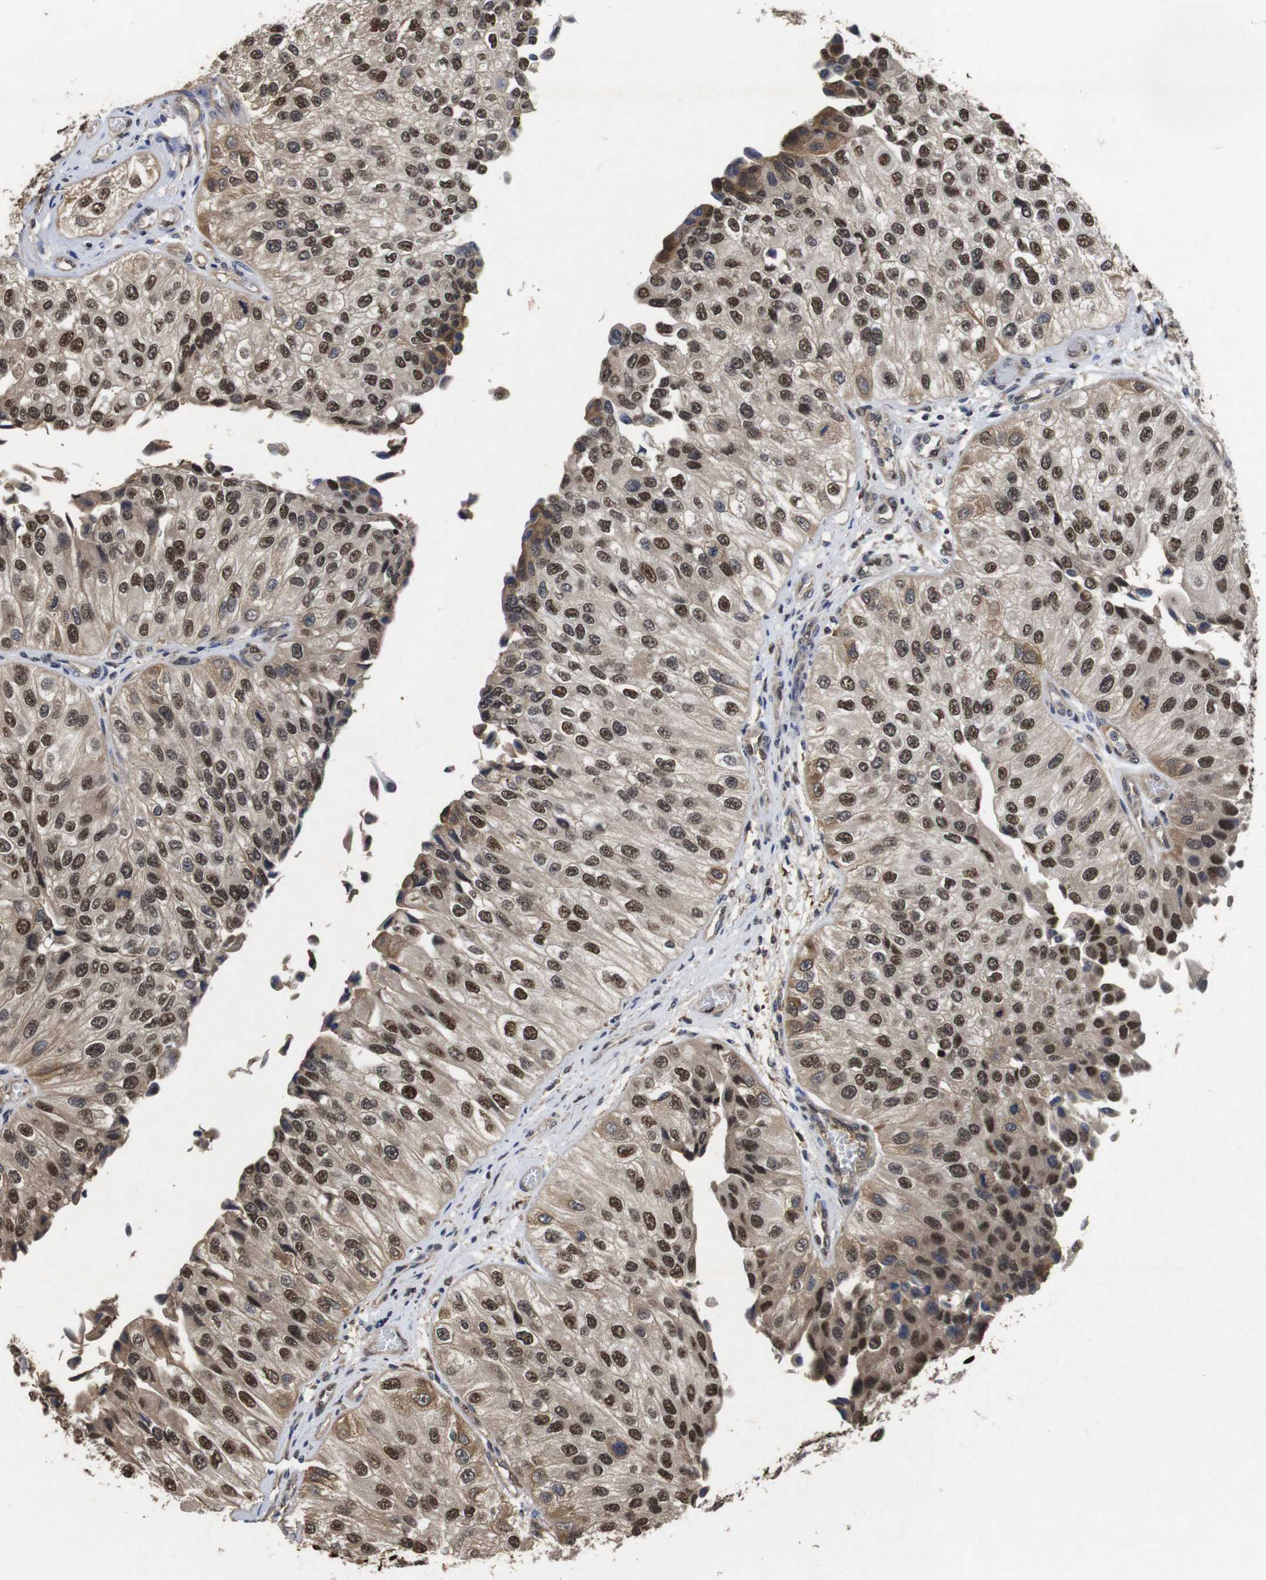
{"staining": {"intensity": "strong", "quantity": ">75%", "location": "cytoplasmic/membranous,nuclear"}, "tissue": "urothelial cancer", "cell_type": "Tumor cells", "image_type": "cancer", "snomed": [{"axis": "morphology", "description": "Urothelial carcinoma, High grade"}, {"axis": "topography", "description": "Kidney"}, {"axis": "topography", "description": "Urinary bladder"}], "caption": "A high-resolution image shows immunohistochemistry (IHC) staining of urothelial cancer, which displays strong cytoplasmic/membranous and nuclear expression in approximately >75% of tumor cells. (Stains: DAB in brown, nuclei in blue, Microscopy: brightfield microscopy at high magnification).", "gene": "SUMO3", "patient": {"sex": "male", "age": 77}}